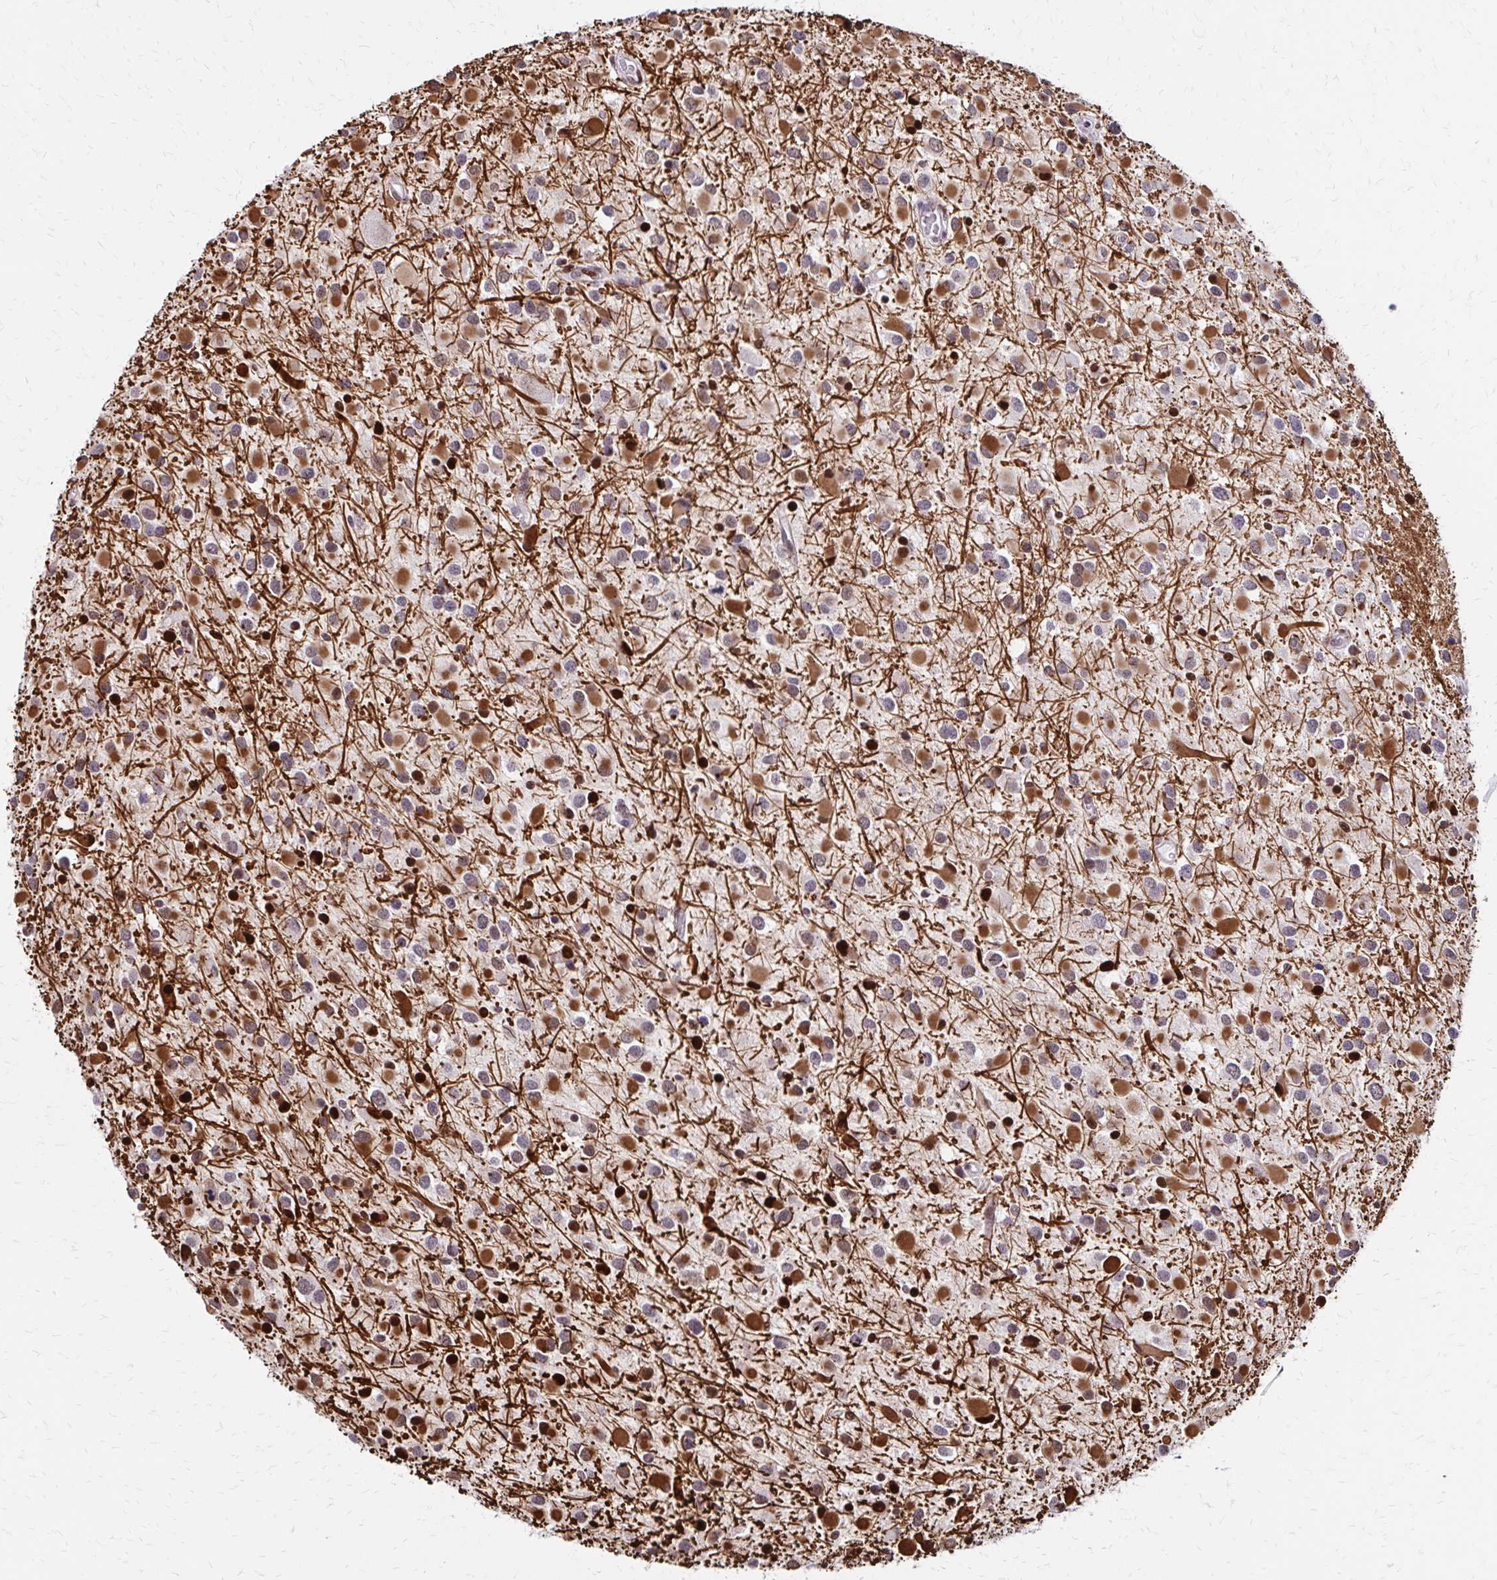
{"staining": {"intensity": "strong", "quantity": "25%-75%", "location": "cytoplasmic/membranous,nuclear"}, "tissue": "glioma", "cell_type": "Tumor cells", "image_type": "cancer", "snomed": [{"axis": "morphology", "description": "Glioma, malignant, Low grade"}, {"axis": "topography", "description": "Brain"}], "caption": "The histopathology image demonstrates staining of glioma, revealing strong cytoplasmic/membranous and nuclear protein positivity (brown color) within tumor cells. (DAB (3,3'-diaminobenzidine) IHC, brown staining for protein, blue staining for nuclei).", "gene": "TOB1", "patient": {"sex": "female", "age": 32}}